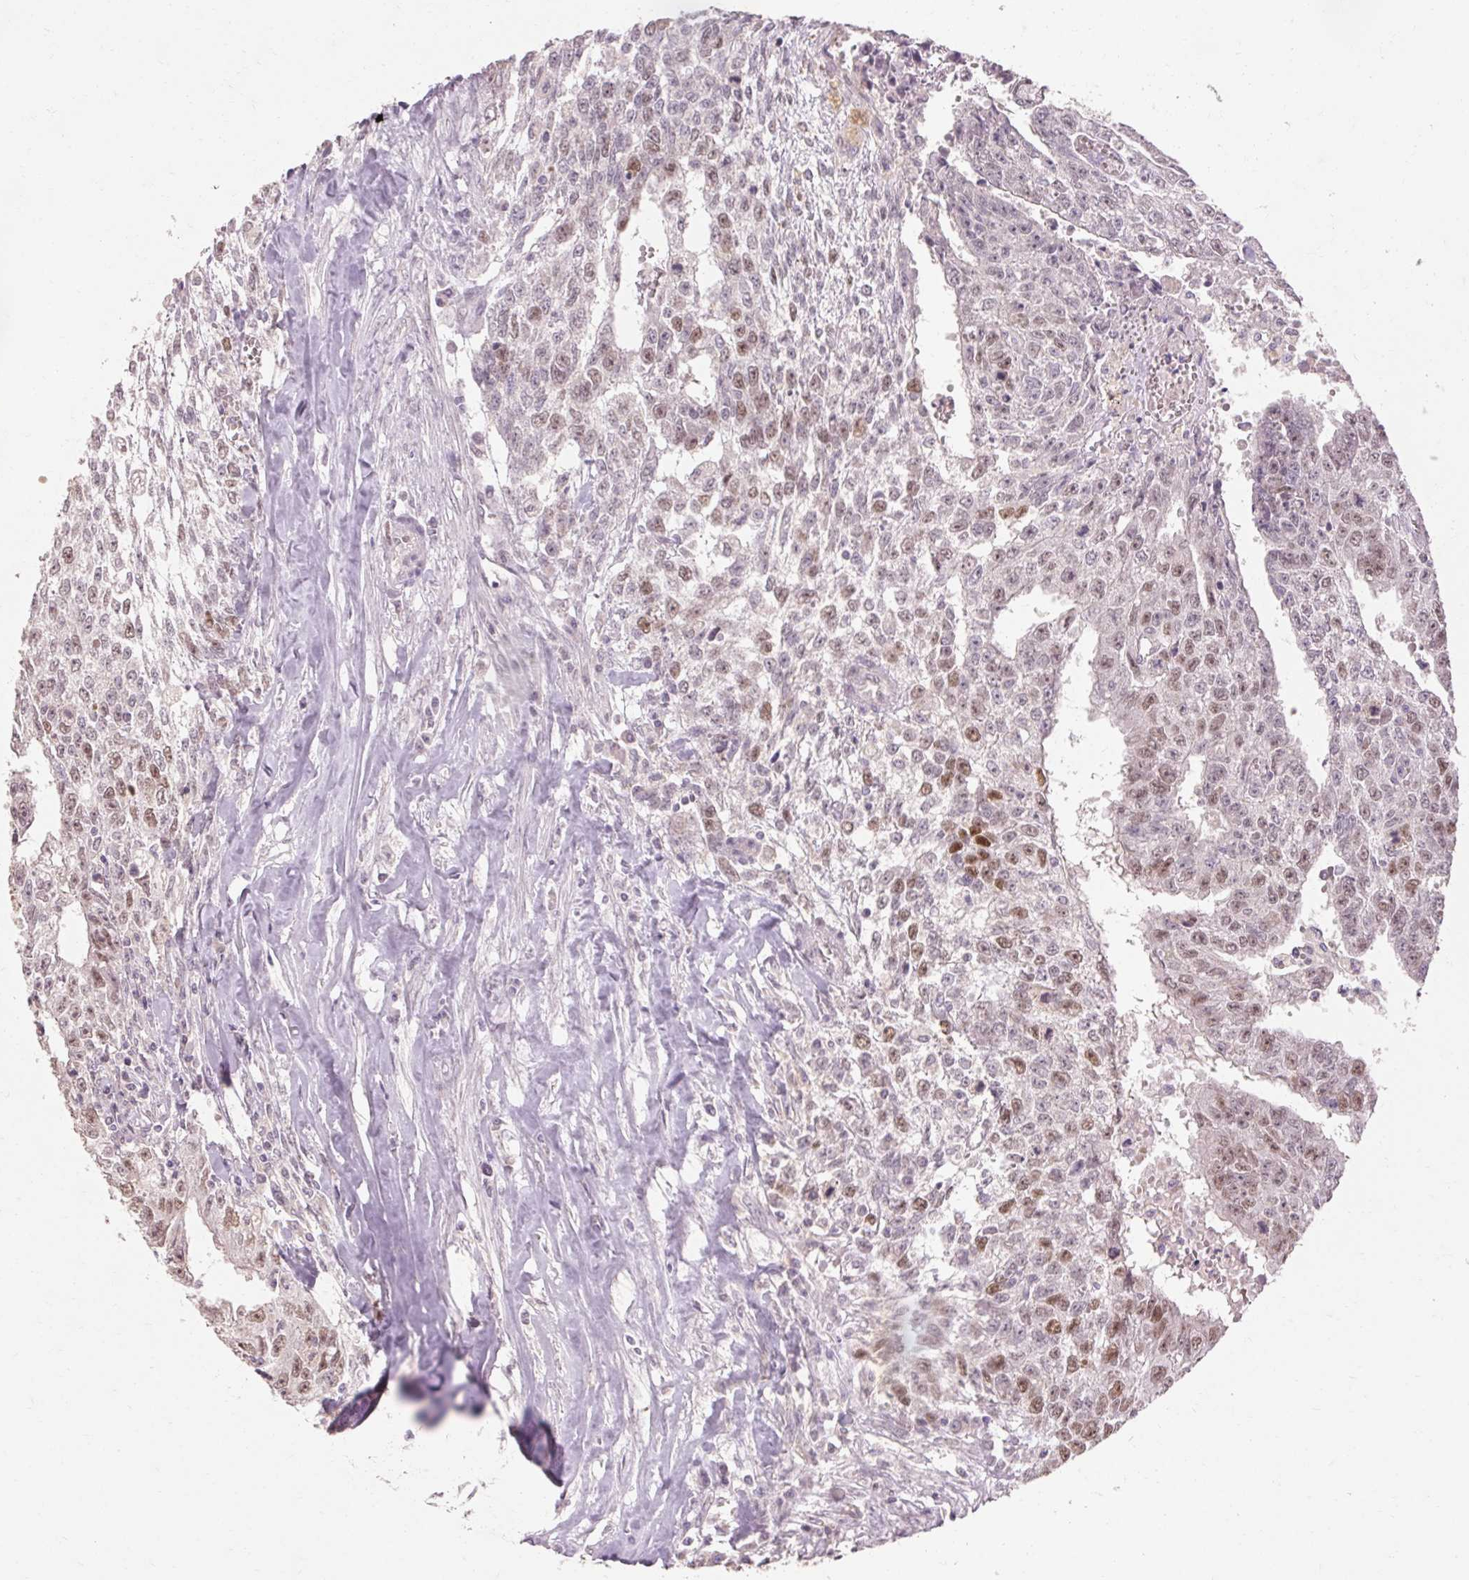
{"staining": {"intensity": "moderate", "quantity": "25%-75%", "location": "nuclear"}, "tissue": "testis cancer", "cell_type": "Tumor cells", "image_type": "cancer", "snomed": [{"axis": "morphology", "description": "Carcinoma, Embryonal, NOS"}, {"axis": "morphology", "description": "Teratoma, malignant, NOS"}, {"axis": "topography", "description": "Testis"}], "caption": "Human embryonal carcinoma (testis) stained with a protein marker demonstrates moderate staining in tumor cells.", "gene": "SKP2", "patient": {"sex": "male", "age": 24}}